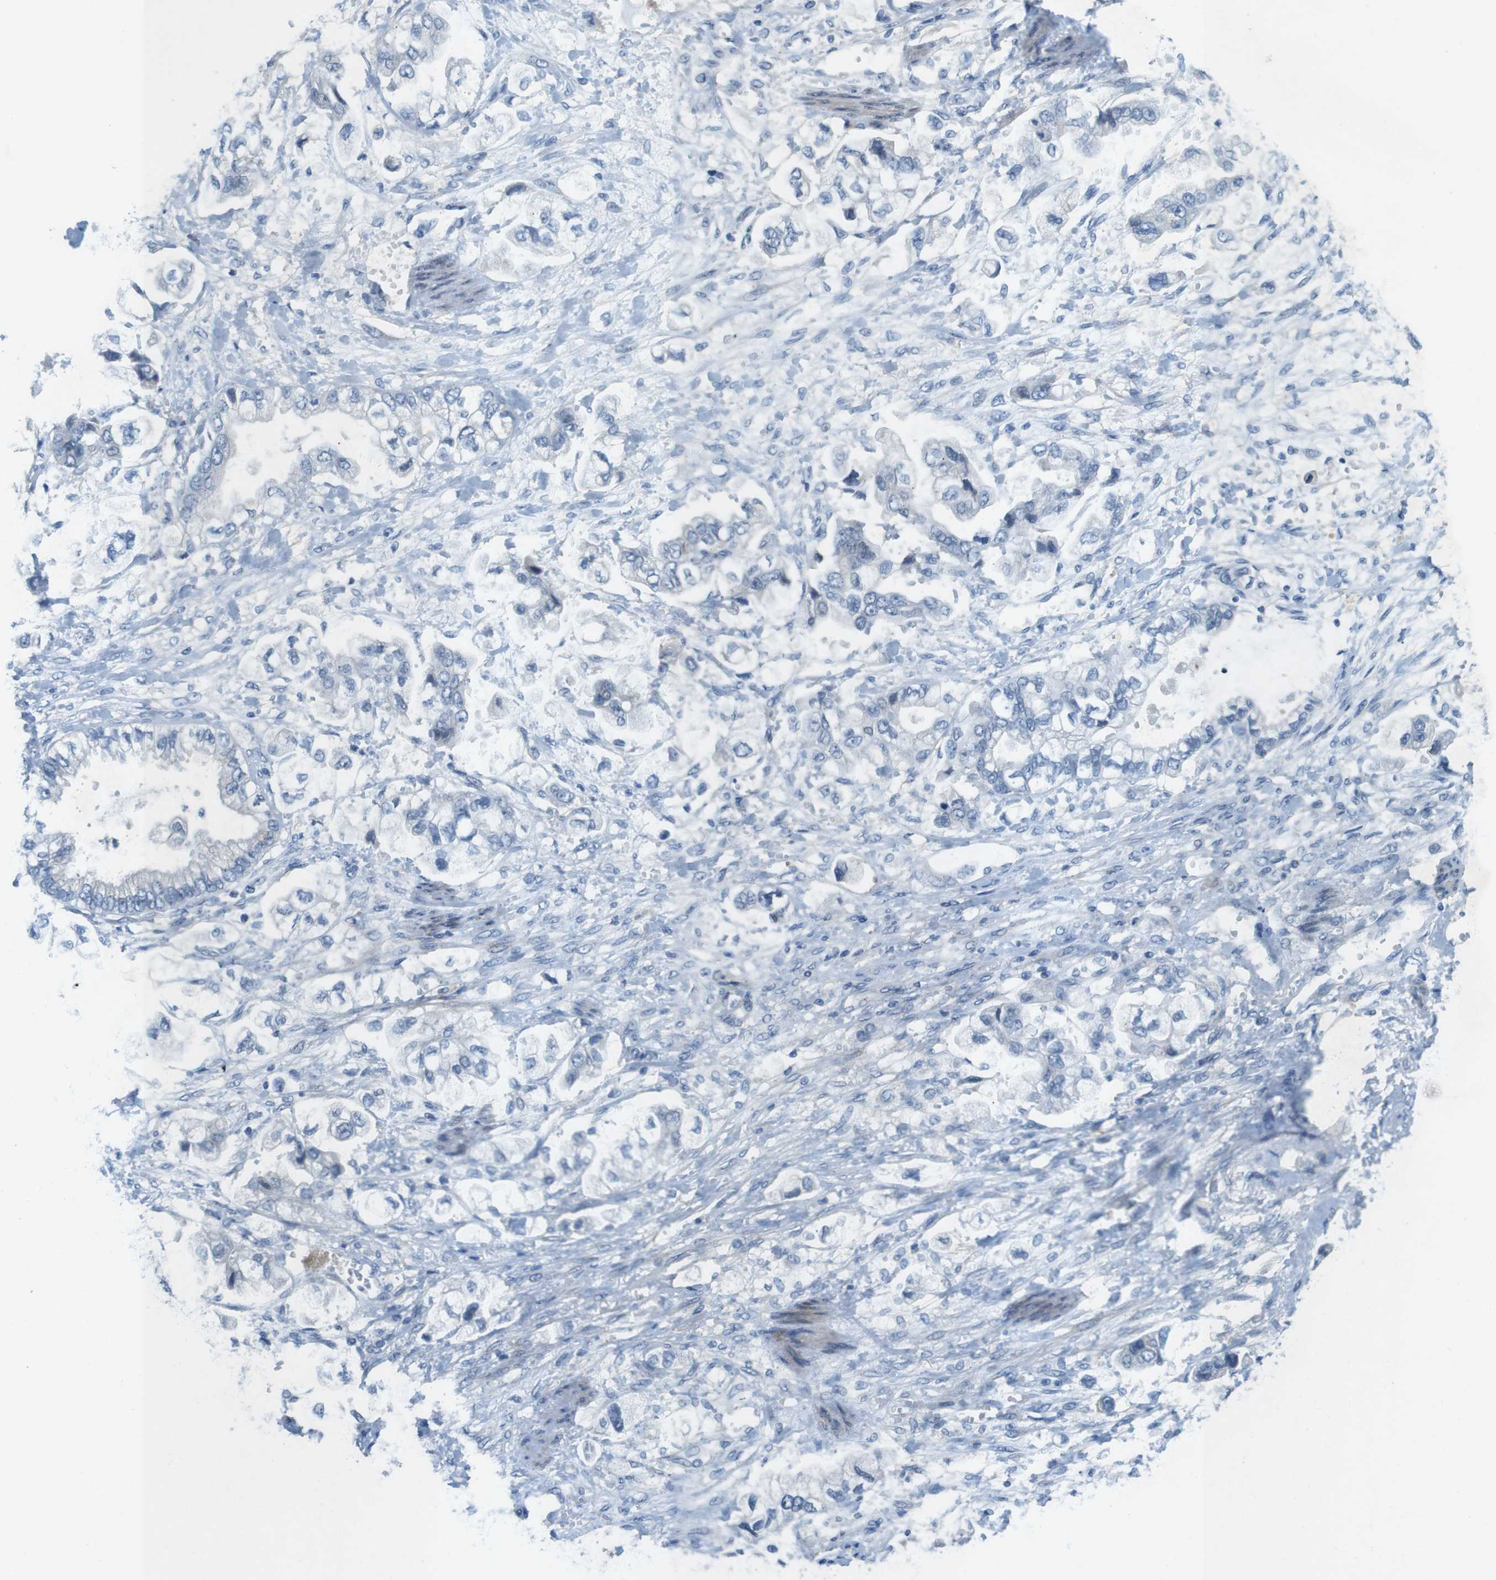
{"staining": {"intensity": "negative", "quantity": "none", "location": "none"}, "tissue": "stomach cancer", "cell_type": "Tumor cells", "image_type": "cancer", "snomed": [{"axis": "morphology", "description": "Normal tissue, NOS"}, {"axis": "morphology", "description": "Adenocarcinoma, NOS"}, {"axis": "topography", "description": "Stomach"}], "caption": "Stomach cancer (adenocarcinoma) was stained to show a protein in brown. There is no significant staining in tumor cells. (Brightfield microscopy of DAB (3,3'-diaminobenzidine) IHC at high magnification).", "gene": "TYW1", "patient": {"sex": "male", "age": 62}}